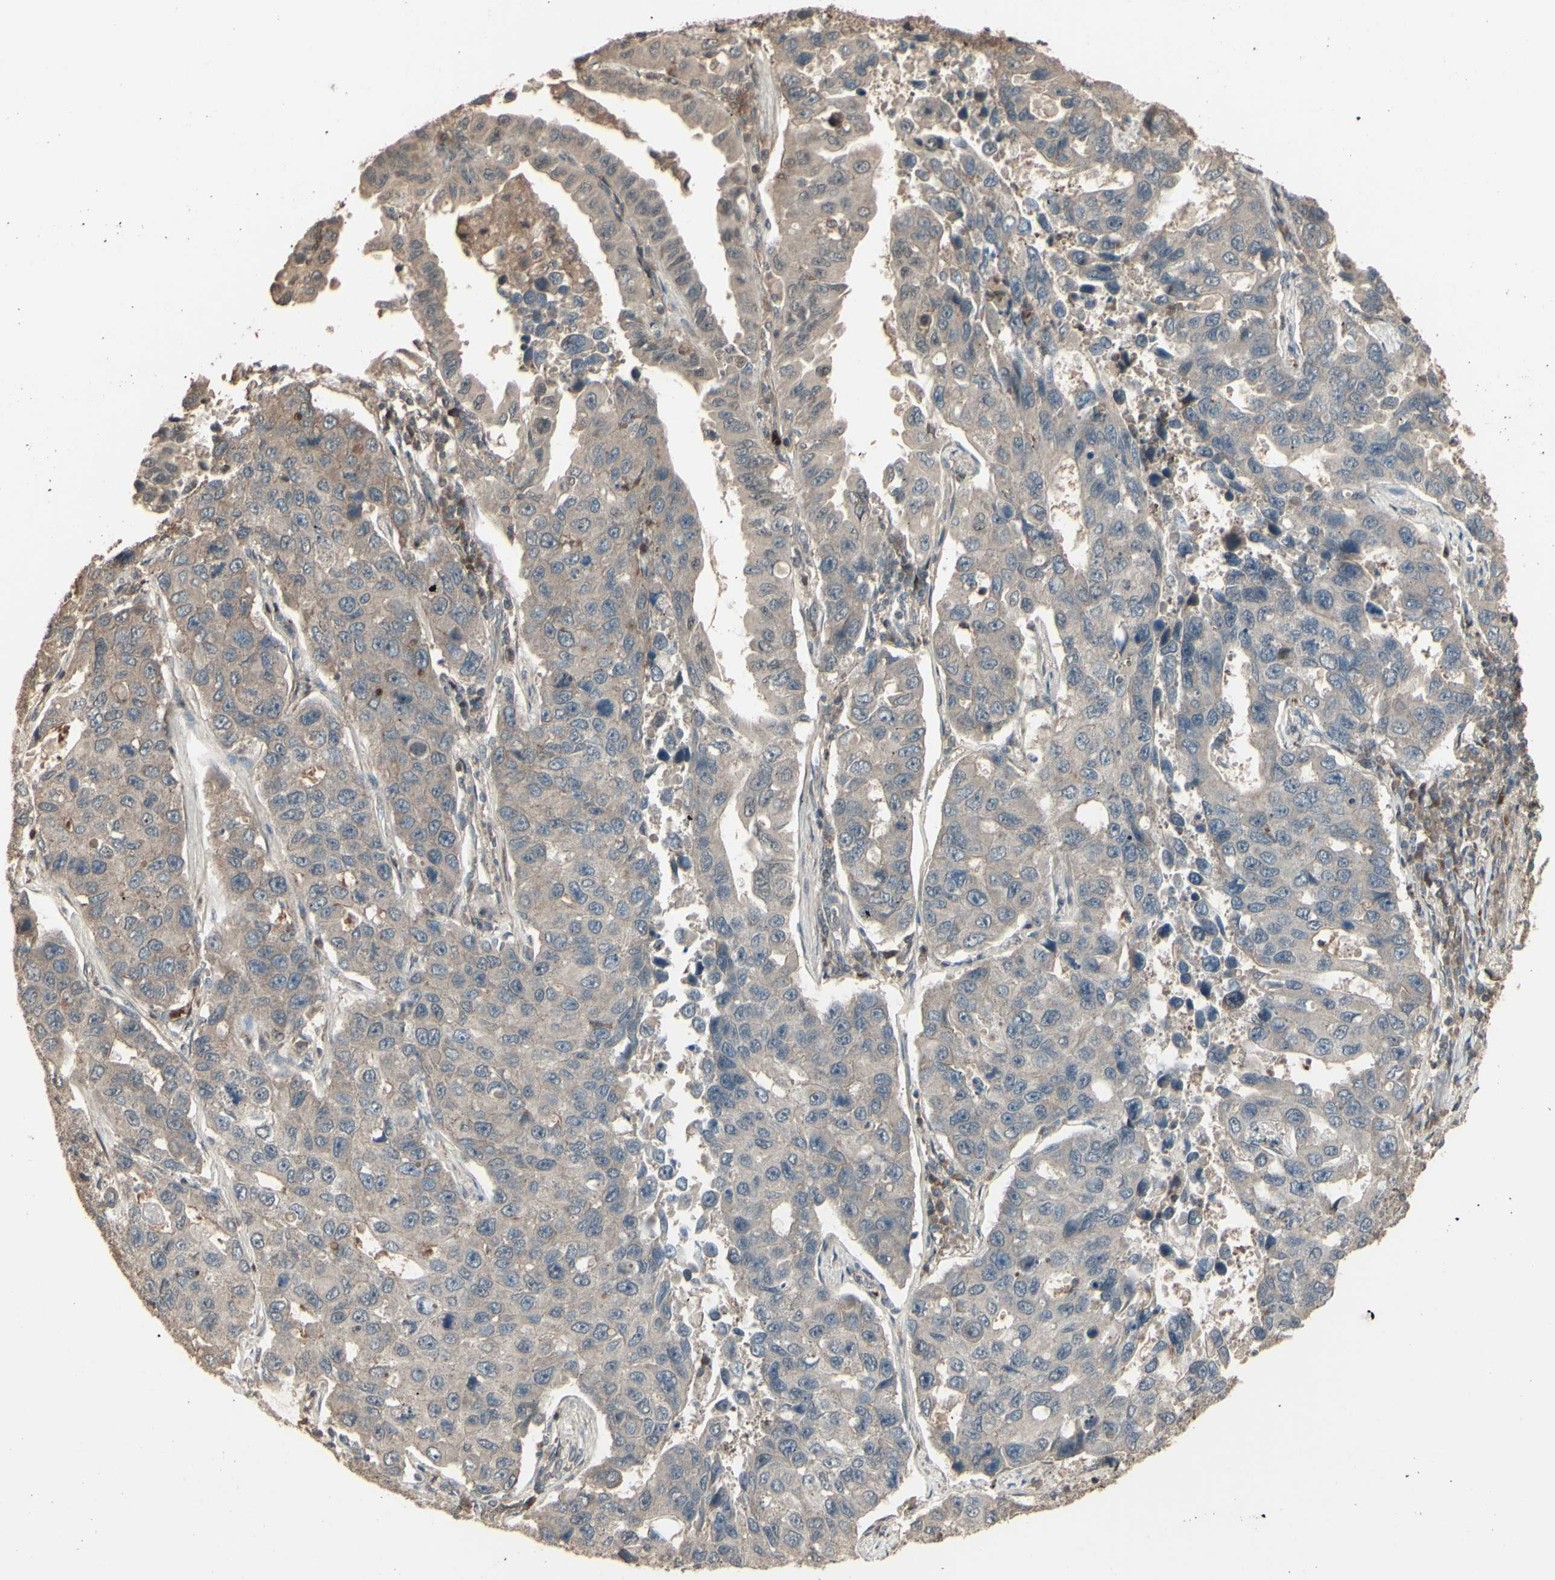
{"staining": {"intensity": "weak", "quantity": ">75%", "location": "cytoplasmic/membranous"}, "tissue": "lung cancer", "cell_type": "Tumor cells", "image_type": "cancer", "snomed": [{"axis": "morphology", "description": "Adenocarcinoma, NOS"}, {"axis": "topography", "description": "Lung"}], "caption": "This histopathology image displays immunohistochemistry (IHC) staining of human adenocarcinoma (lung), with low weak cytoplasmic/membranous expression in about >75% of tumor cells.", "gene": "GNAS", "patient": {"sex": "male", "age": 64}}